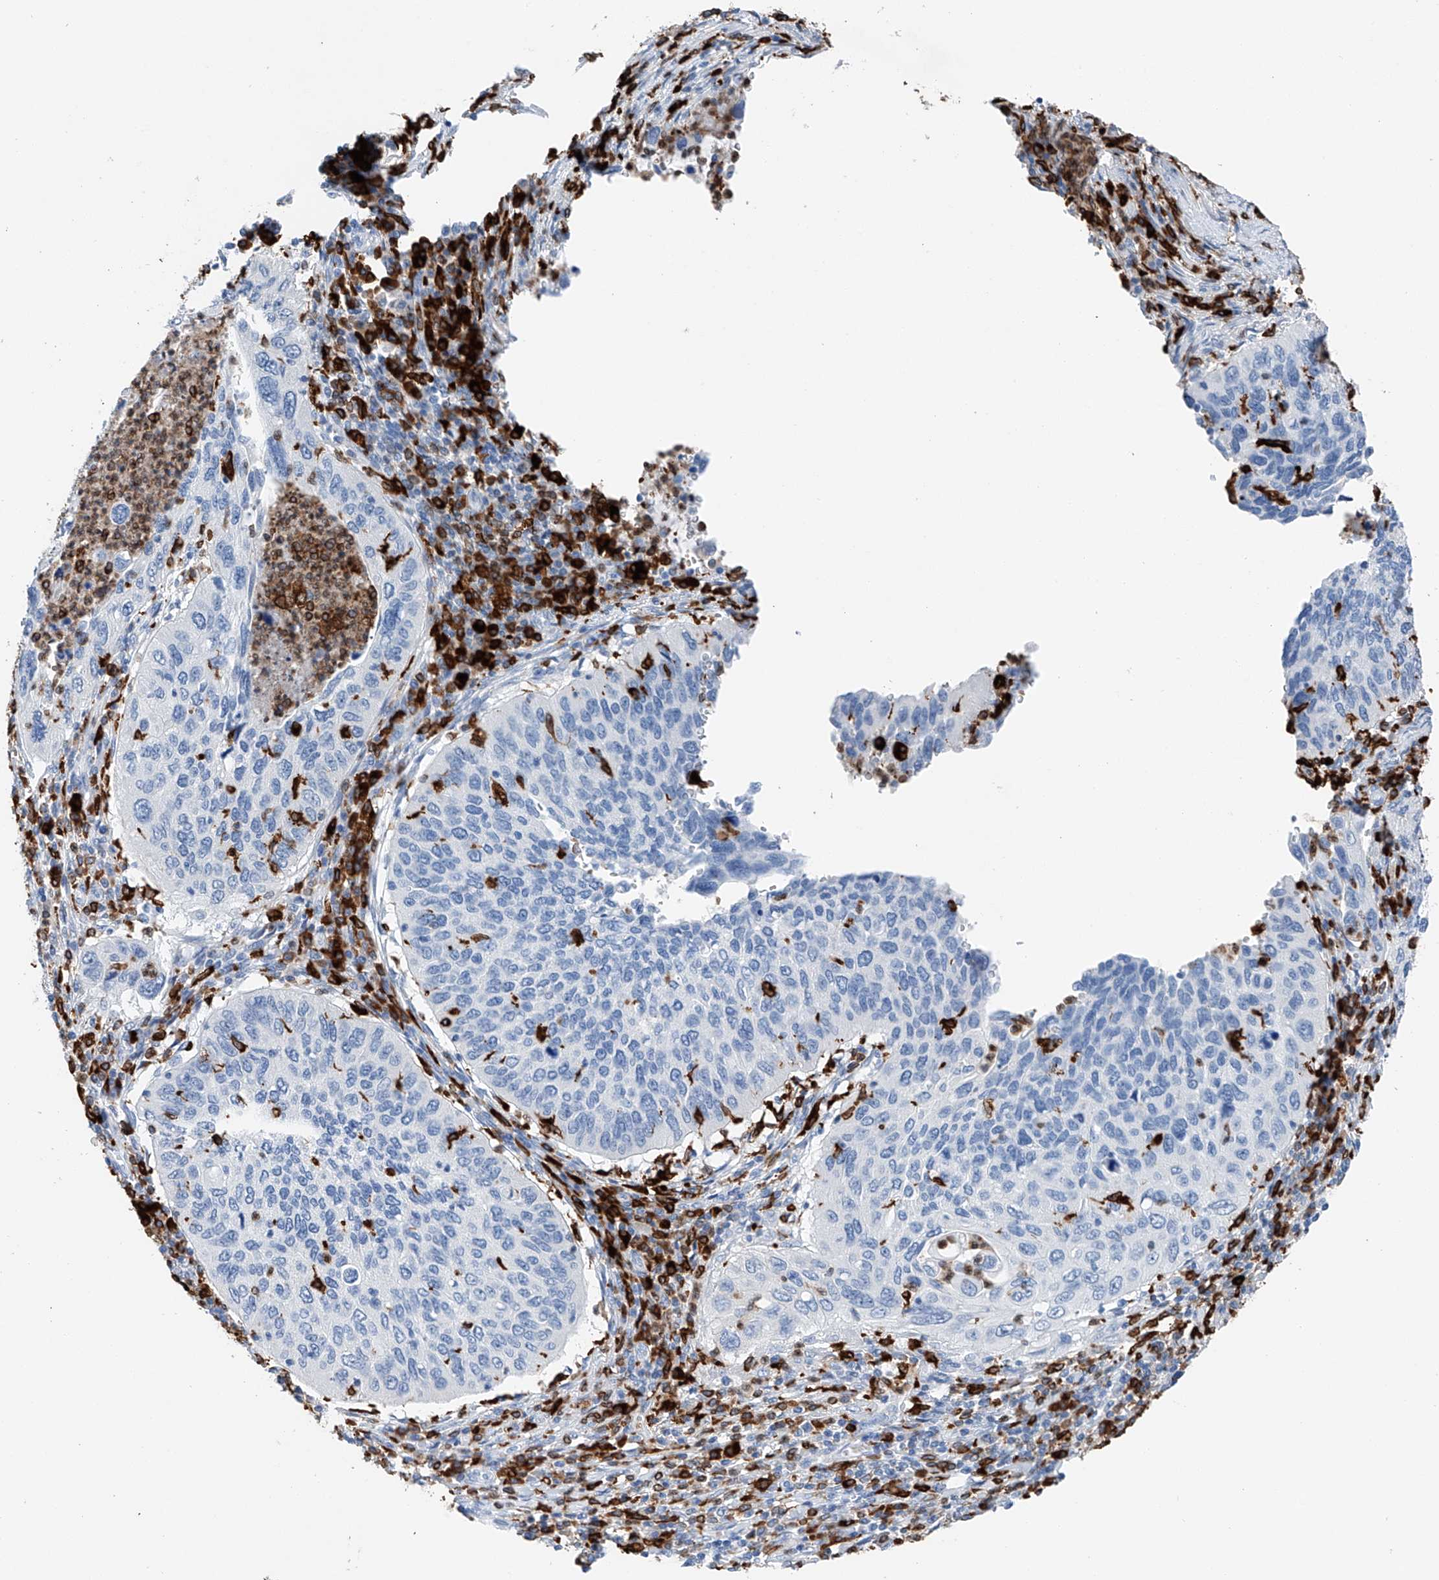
{"staining": {"intensity": "negative", "quantity": "none", "location": "none"}, "tissue": "cervical cancer", "cell_type": "Tumor cells", "image_type": "cancer", "snomed": [{"axis": "morphology", "description": "Squamous cell carcinoma, NOS"}, {"axis": "topography", "description": "Cervix"}], "caption": "Immunohistochemical staining of cervical cancer (squamous cell carcinoma) demonstrates no significant positivity in tumor cells.", "gene": "TBXAS1", "patient": {"sex": "female", "age": 38}}